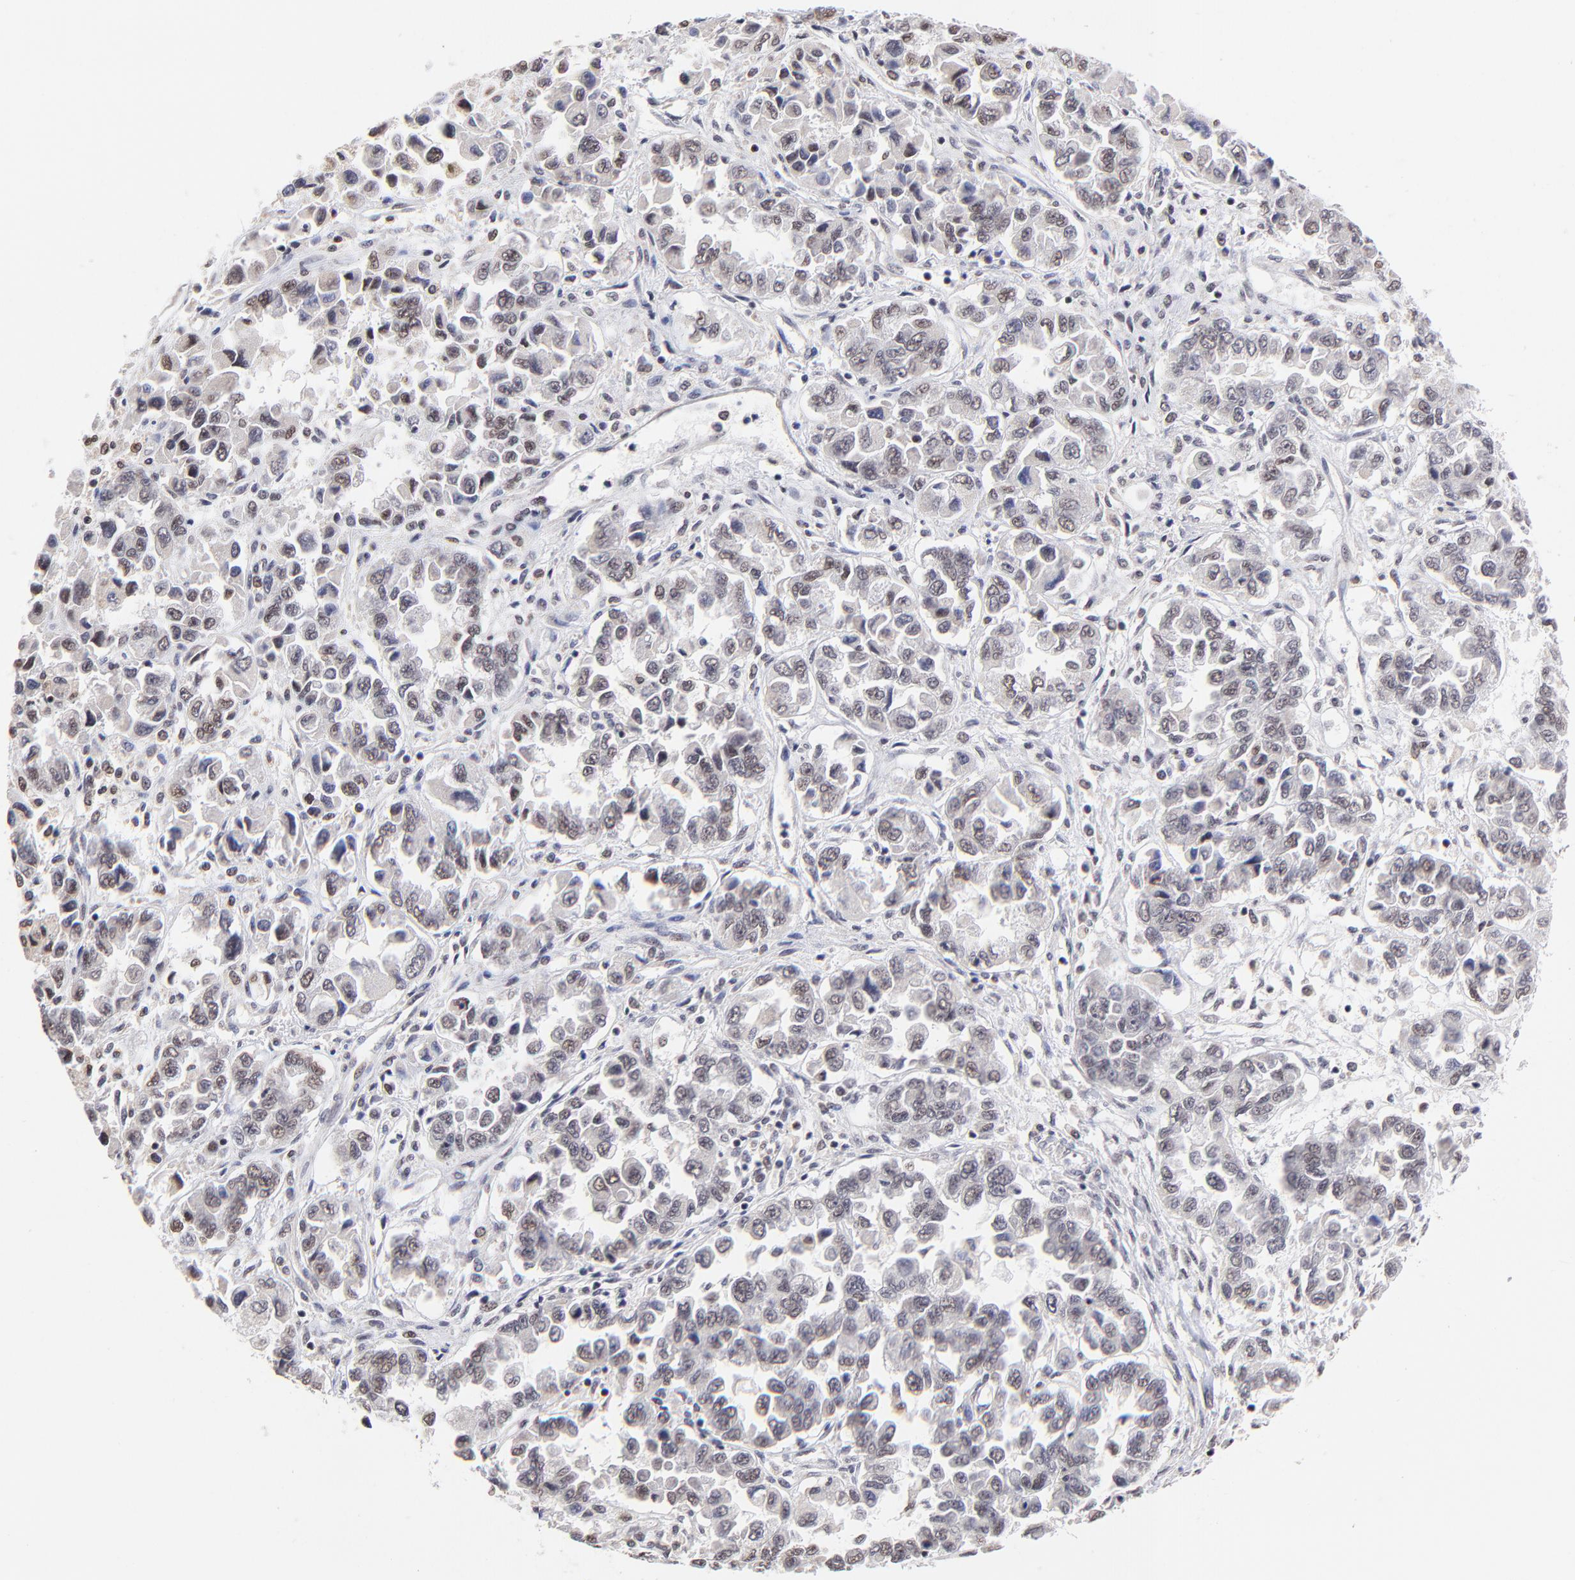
{"staining": {"intensity": "weak", "quantity": "25%-75%", "location": "nuclear"}, "tissue": "ovarian cancer", "cell_type": "Tumor cells", "image_type": "cancer", "snomed": [{"axis": "morphology", "description": "Cystadenocarcinoma, serous, NOS"}, {"axis": "topography", "description": "Ovary"}], "caption": "IHC photomicrograph of neoplastic tissue: ovarian cancer stained using immunohistochemistry (IHC) shows low levels of weak protein expression localized specifically in the nuclear of tumor cells, appearing as a nuclear brown color.", "gene": "ZNF670", "patient": {"sex": "female", "age": 84}}